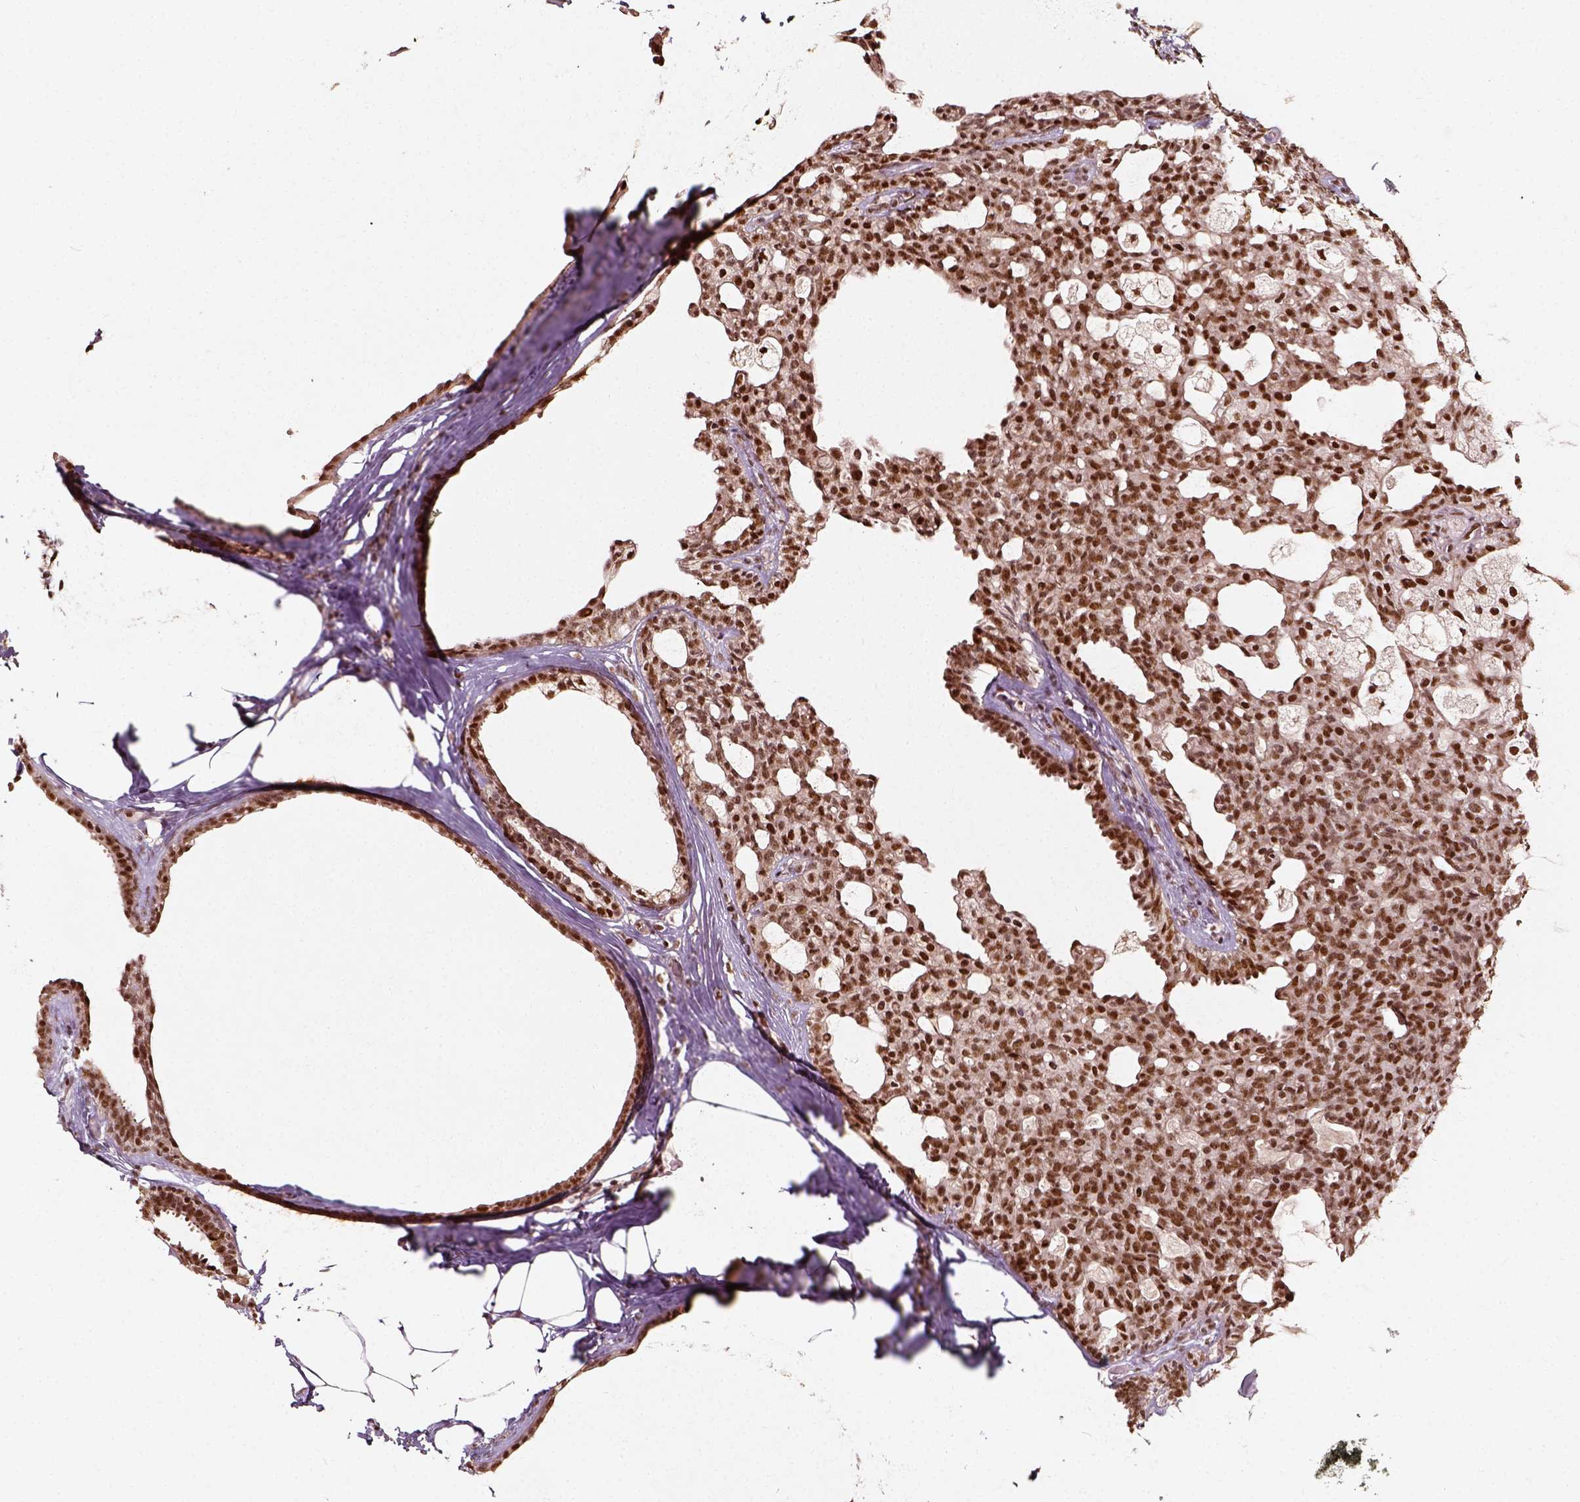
{"staining": {"intensity": "moderate", "quantity": ">75%", "location": "nuclear"}, "tissue": "breast cancer", "cell_type": "Tumor cells", "image_type": "cancer", "snomed": [{"axis": "morphology", "description": "Duct carcinoma"}, {"axis": "topography", "description": "Breast"}], "caption": "Human breast invasive ductal carcinoma stained for a protein (brown) demonstrates moderate nuclear positive expression in approximately >75% of tumor cells.", "gene": "NACC1", "patient": {"sex": "female", "age": 59}}